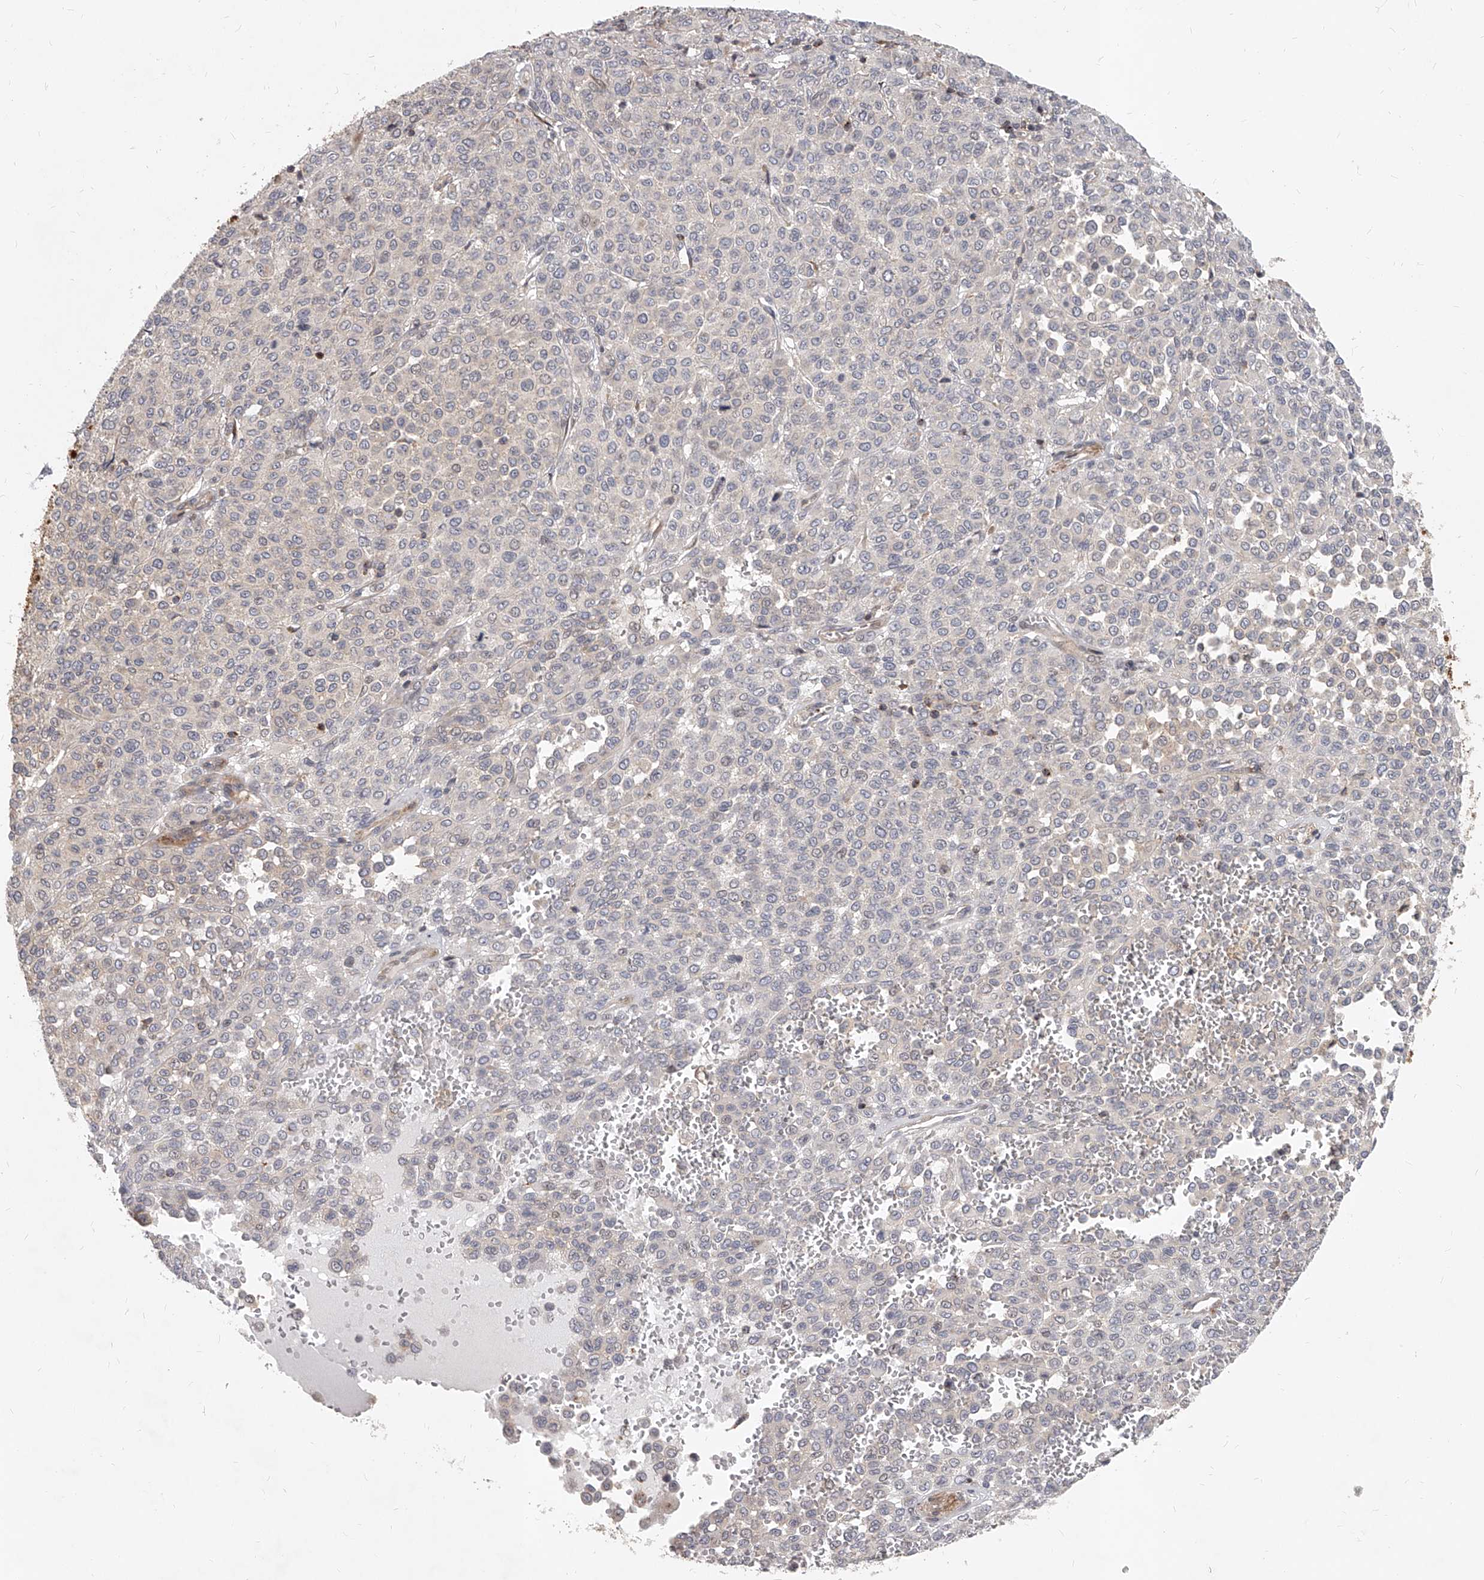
{"staining": {"intensity": "negative", "quantity": "none", "location": "none"}, "tissue": "melanoma", "cell_type": "Tumor cells", "image_type": "cancer", "snomed": [{"axis": "morphology", "description": "Malignant melanoma, Metastatic site"}, {"axis": "topography", "description": "Pancreas"}], "caption": "Immunohistochemistry (IHC) of melanoma exhibits no staining in tumor cells.", "gene": "SLC37A1", "patient": {"sex": "female", "age": 30}}